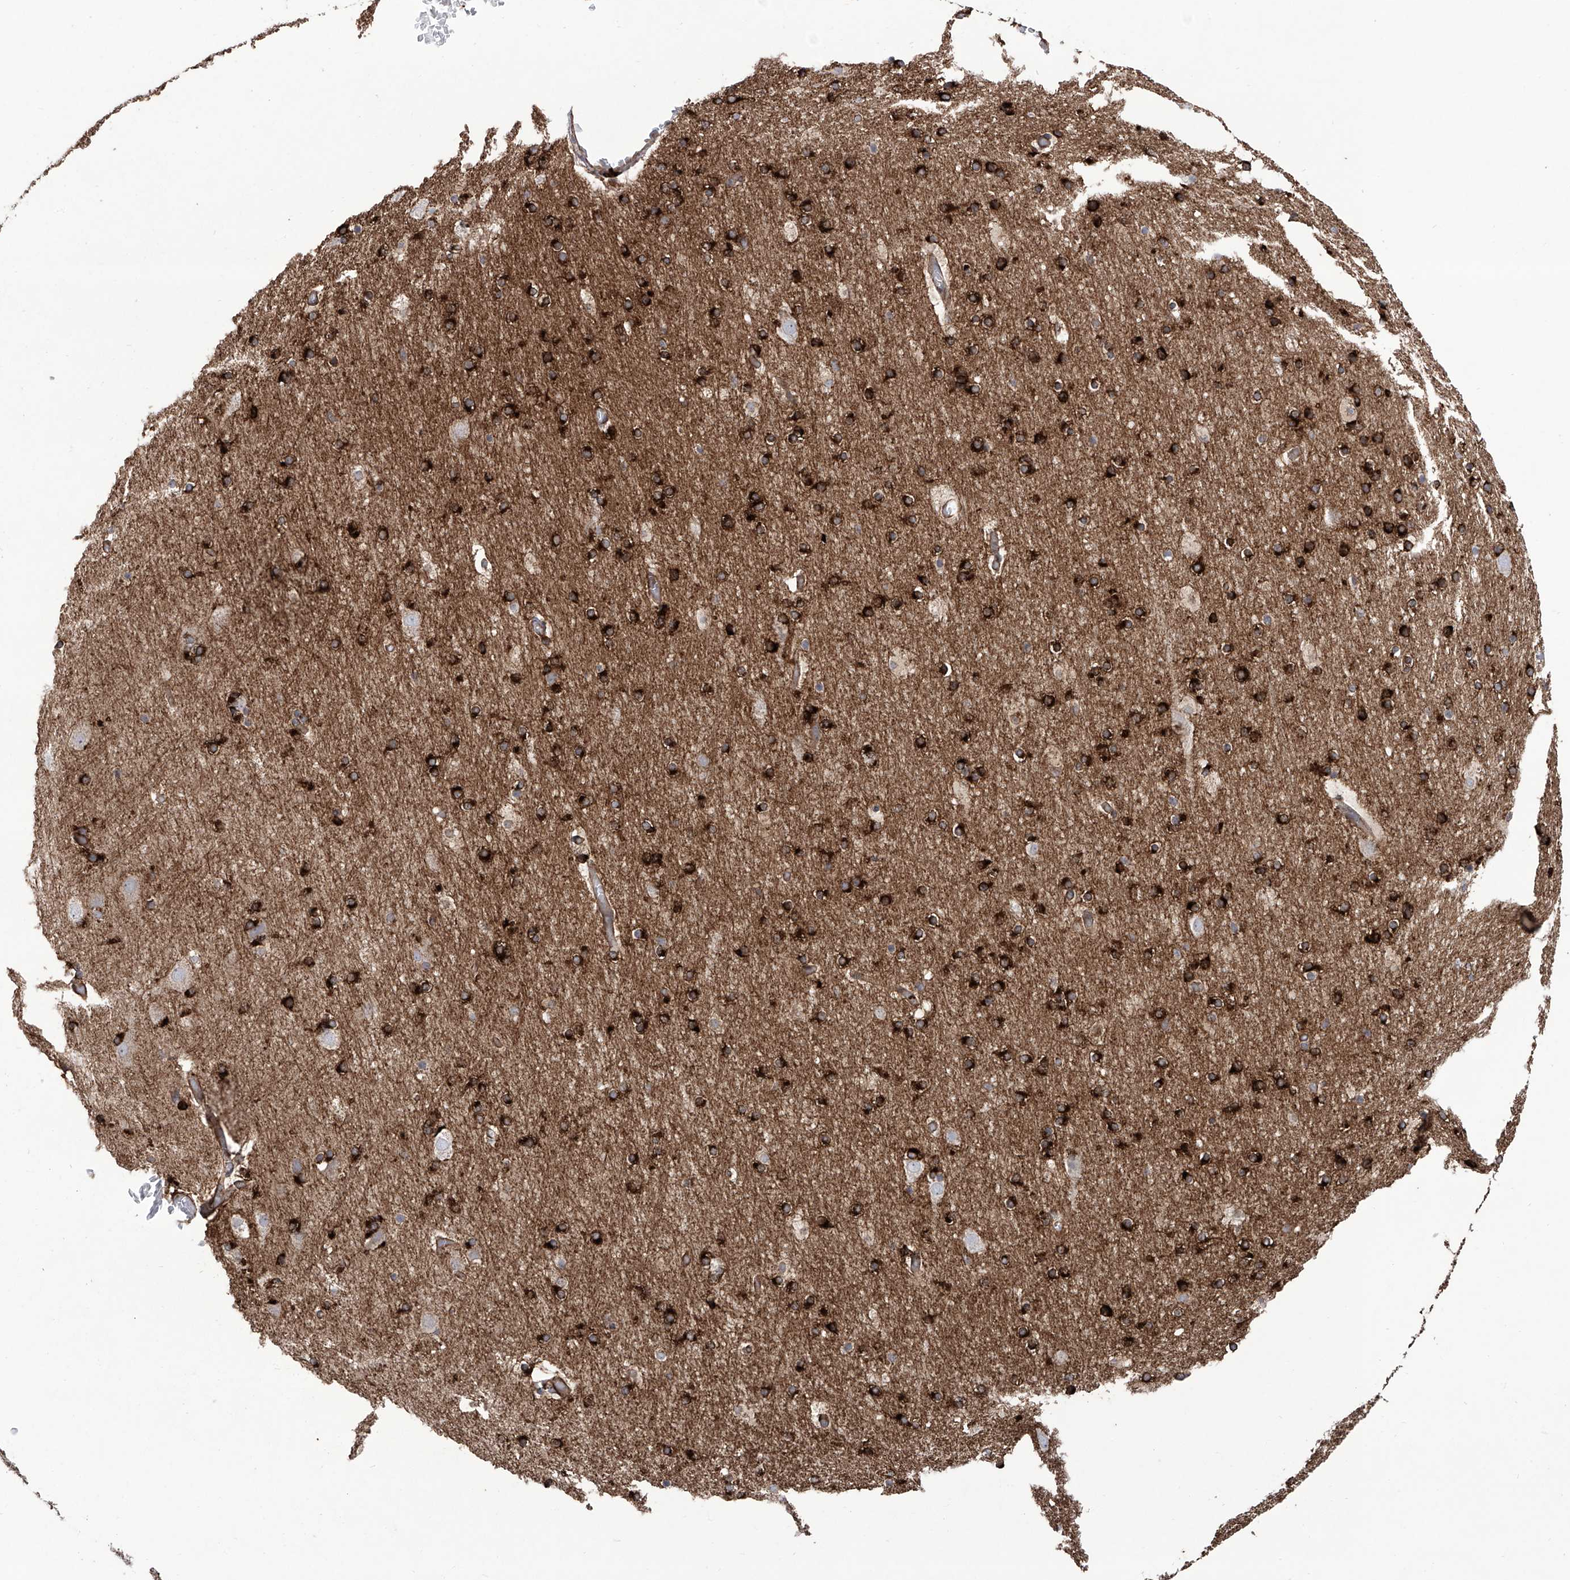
{"staining": {"intensity": "moderate", "quantity": ">75%", "location": "cytoplasmic/membranous"}, "tissue": "cerebral cortex", "cell_type": "Endothelial cells", "image_type": "normal", "snomed": [{"axis": "morphology", "description": "Normal tissue, NOS"}, {"axis": "topography", "description": "Cerebral cortex"}], "caption": "About >75% of endothelial cells in benign human cerebral cortex display moderate cytoplasmic/membranous protein staining as visualized by brown immunohistochemical staining.", "gene": "APAF1", "patient": {"sex": "male", "age": 57}}